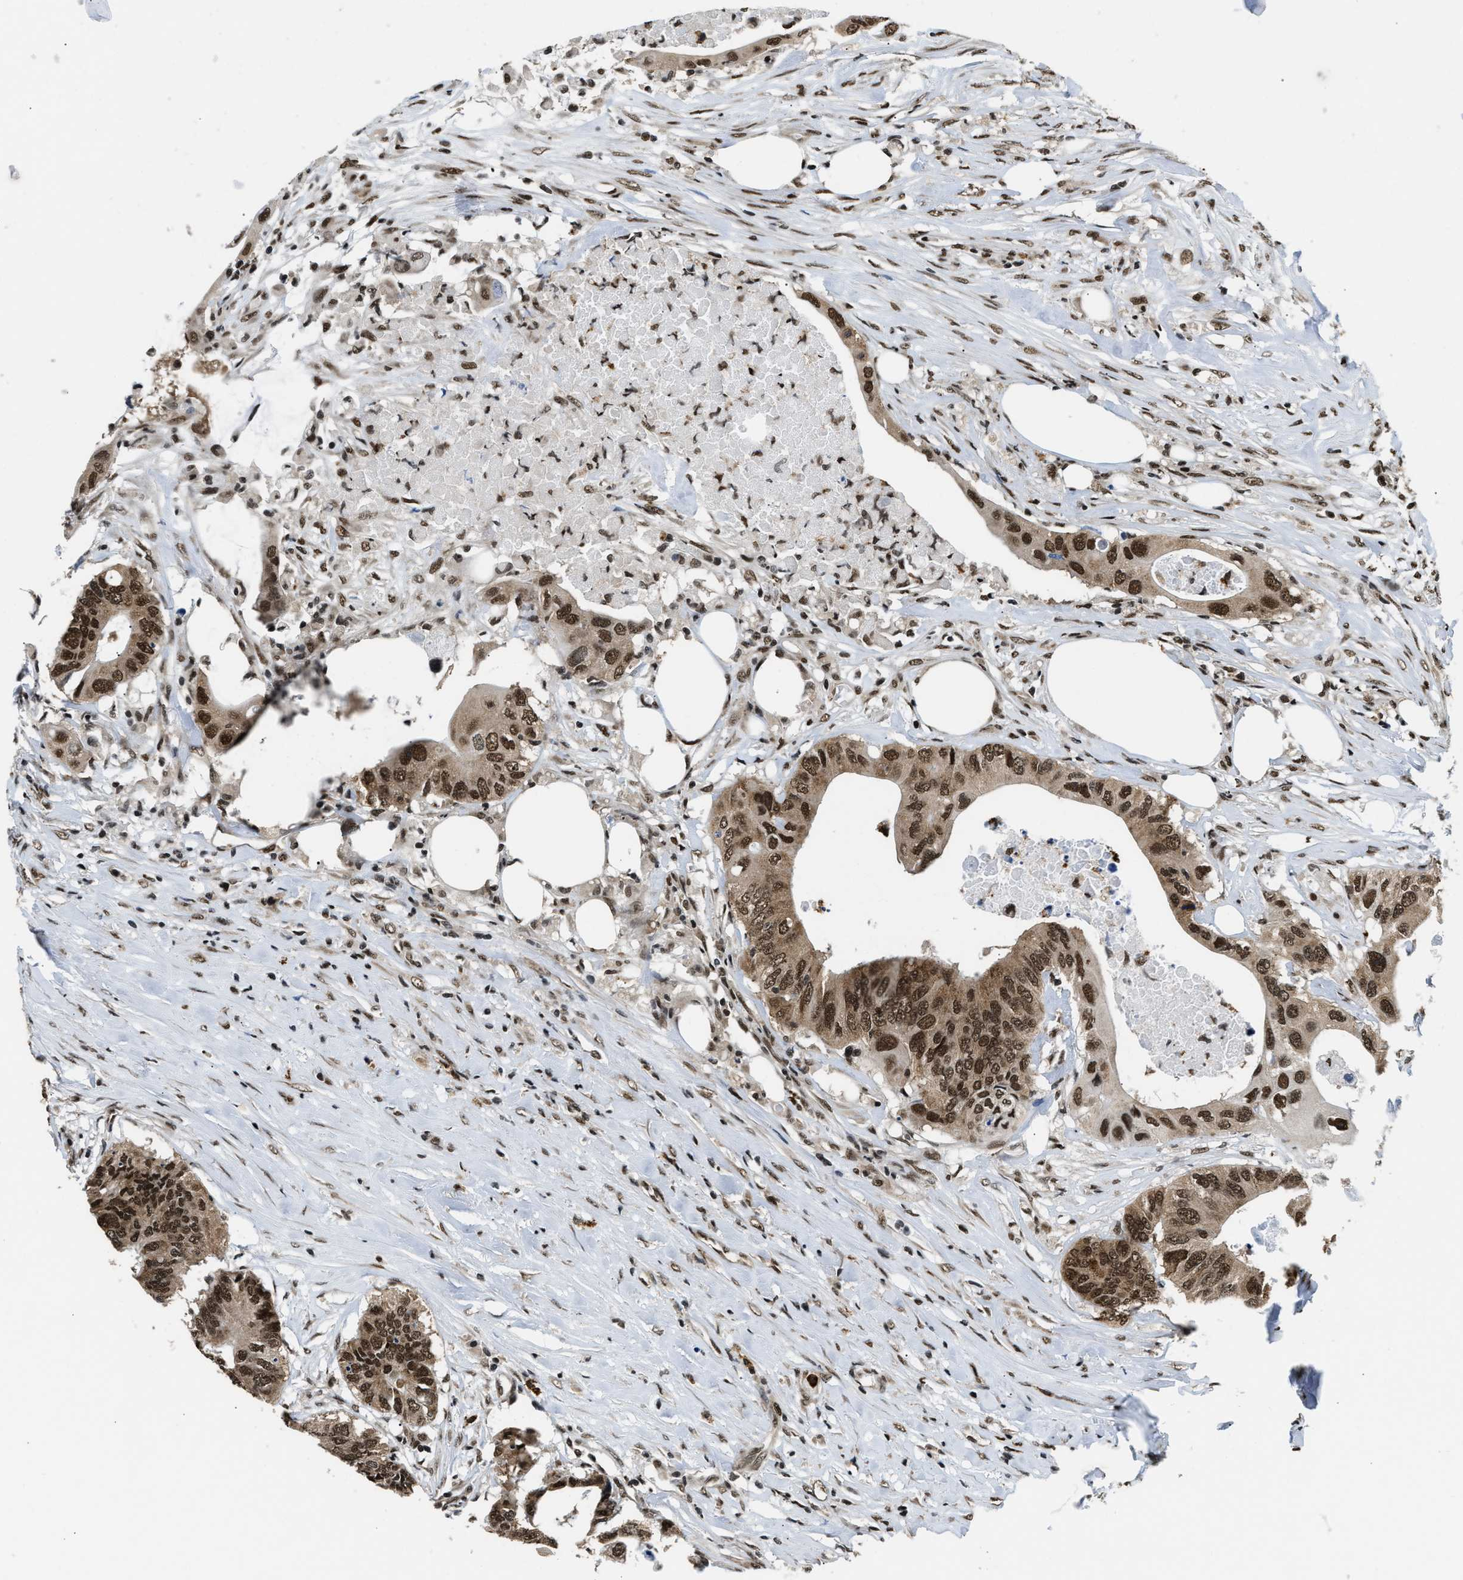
{"staining": {"intensity": "strong", "quantity": ">75%", "location": "cytoplasmic/membranous,nuclear"}, "tissue": "colorectal cancer", "cell_type": "Tumor cells", "image_type": "cancer", "snomed": [{"axis": "morphology", "description": "Adenocarcinoma, NOS"}, {"axis": "topography", "description": "Colon"}], "caption": "A brown stain shows strong cytoplasmic/membranous and nuclear positivity of a protein in colorectal cancer tumor cells.", "gene": "CCNDBP1", "patient": {"sex": "male", "age": 71}}